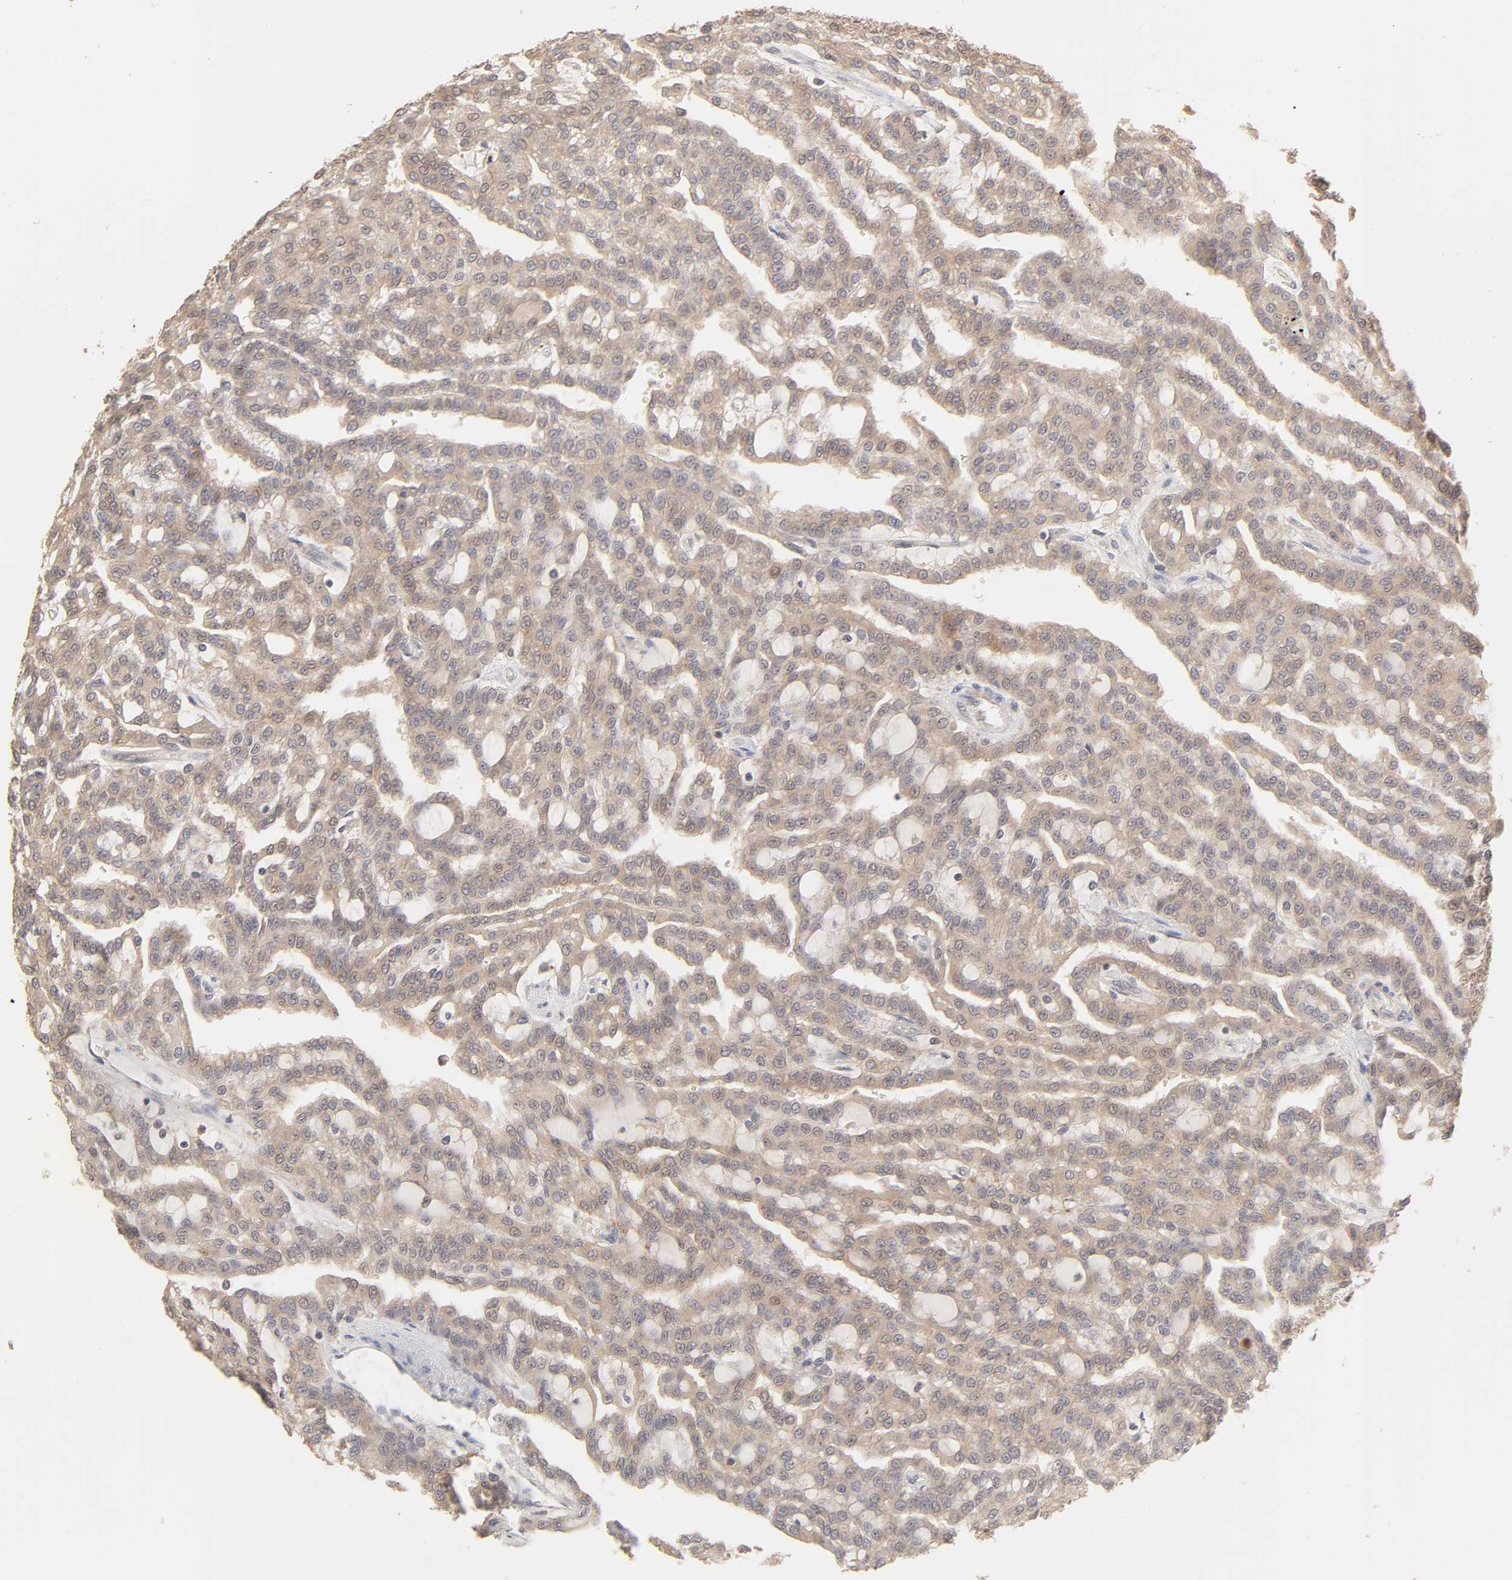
{"staining": {"intensity": "weak", "quantity": ">75%", "location": "cytoplasmic/membranous"}, "tissue": "renal cancer", "cell_type": "Tumor cells", "image_type": "cancer", "snomed": [{"axis": "morphology", "description": "Adenocarcinoma, NOS"}, {"axis": "topography", "description": "Kidney"}], "caption": "Immunohistochemical staining of human renal cancer shows low levels of weak cytoplasmic/membranous protein staining in about >75% of tumor cells.", "gene": "AP1G2", "patient": {"sex": "male", "age": 63}}